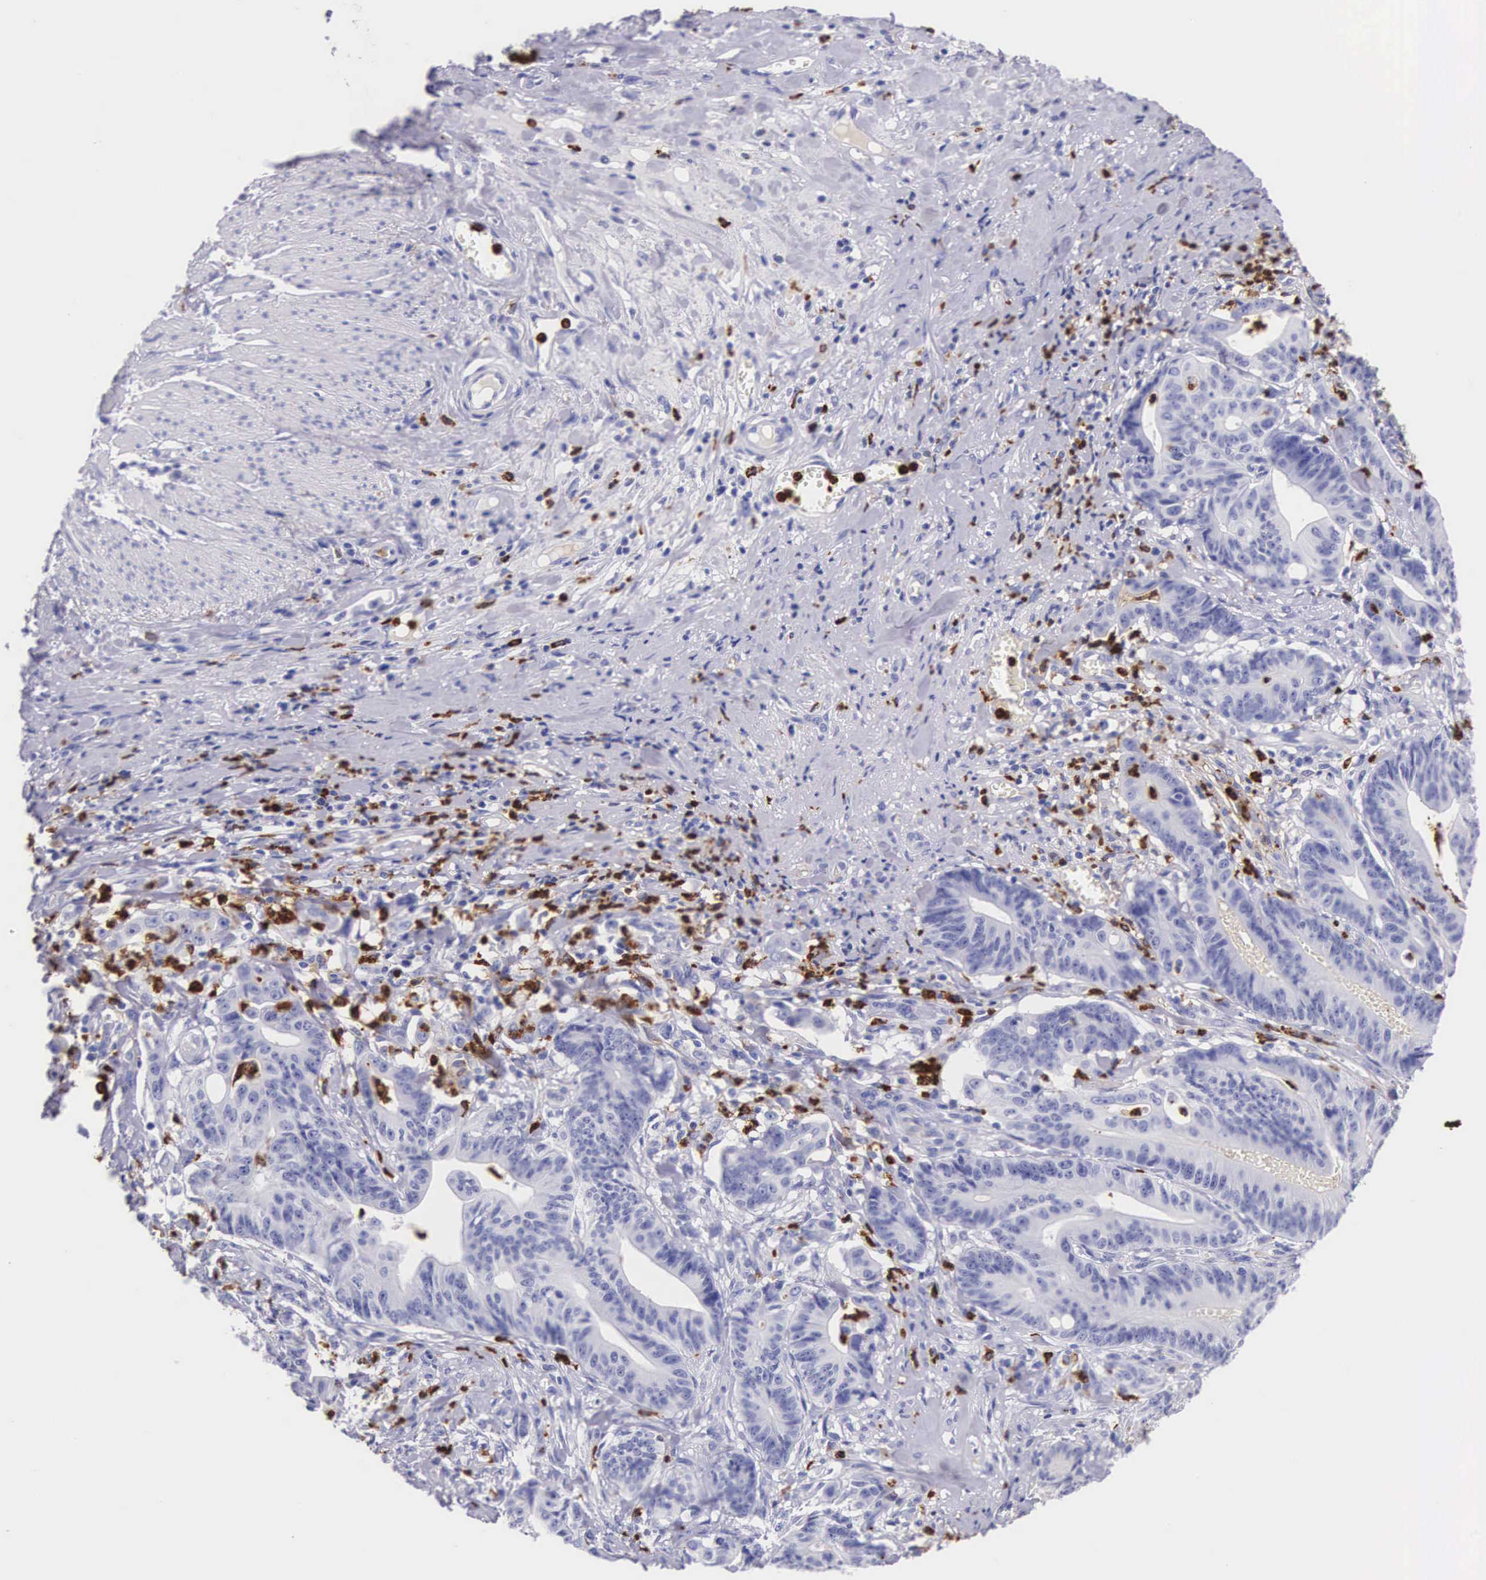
{"staining": {"intensity": "negative", "quantity": "none", "location": "none"}, "tissue": "stomach cancer", "cell_type": "Tumor cells", "image_type": "cancer", "snomed": [{"axis": "morphology", "description": "Adenocarcinoma, NOS"}, {"axis": "topography", "description": "Stomach, lower"}], "caption": "Immunohistochemistry (IHC) of human stomach adenocarcinoma reveals no staining in tumor cells.", "gene": "FCN1", "patient": {"sex": "female", "age": 86}}